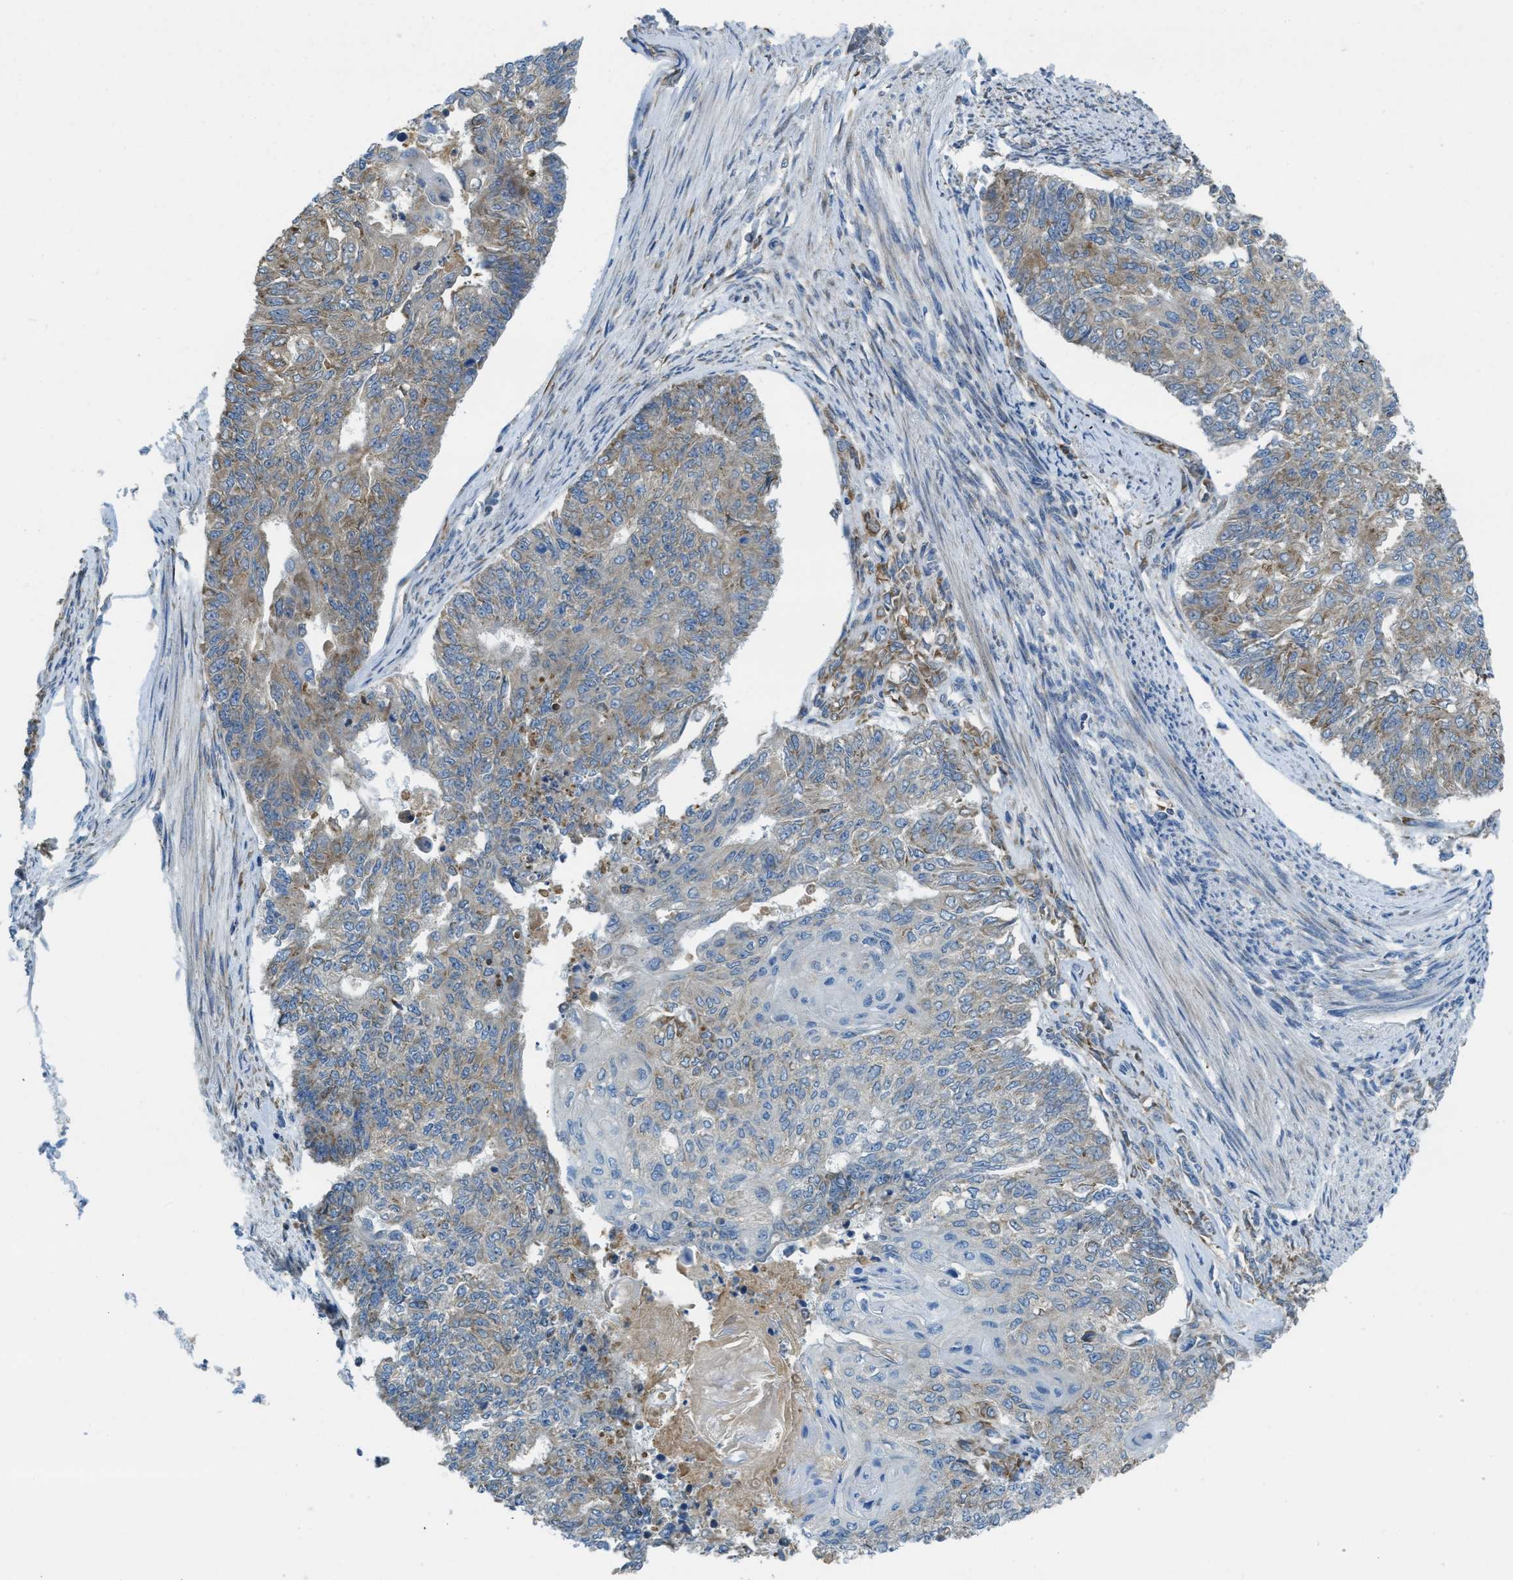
{"staining": {"intensity": "weak", "quantity": "<25%", "location": "cytoplasmic/membranous"}, "tissue": "endometrial cancer", "cell_type": "Tumor cells", "image_type": "cancer", "snomed": [{"axis": "morphology", "description": "Adenocarcinoma, NOS"}, {"axis": "topography", "description": "Endometrium"}], "caption": "The image reveals no significant staining in tumor cells of endometrial adenocarcinoma.", "gene": "SSR1", "patient": {"sex": "female", "age": 32}}